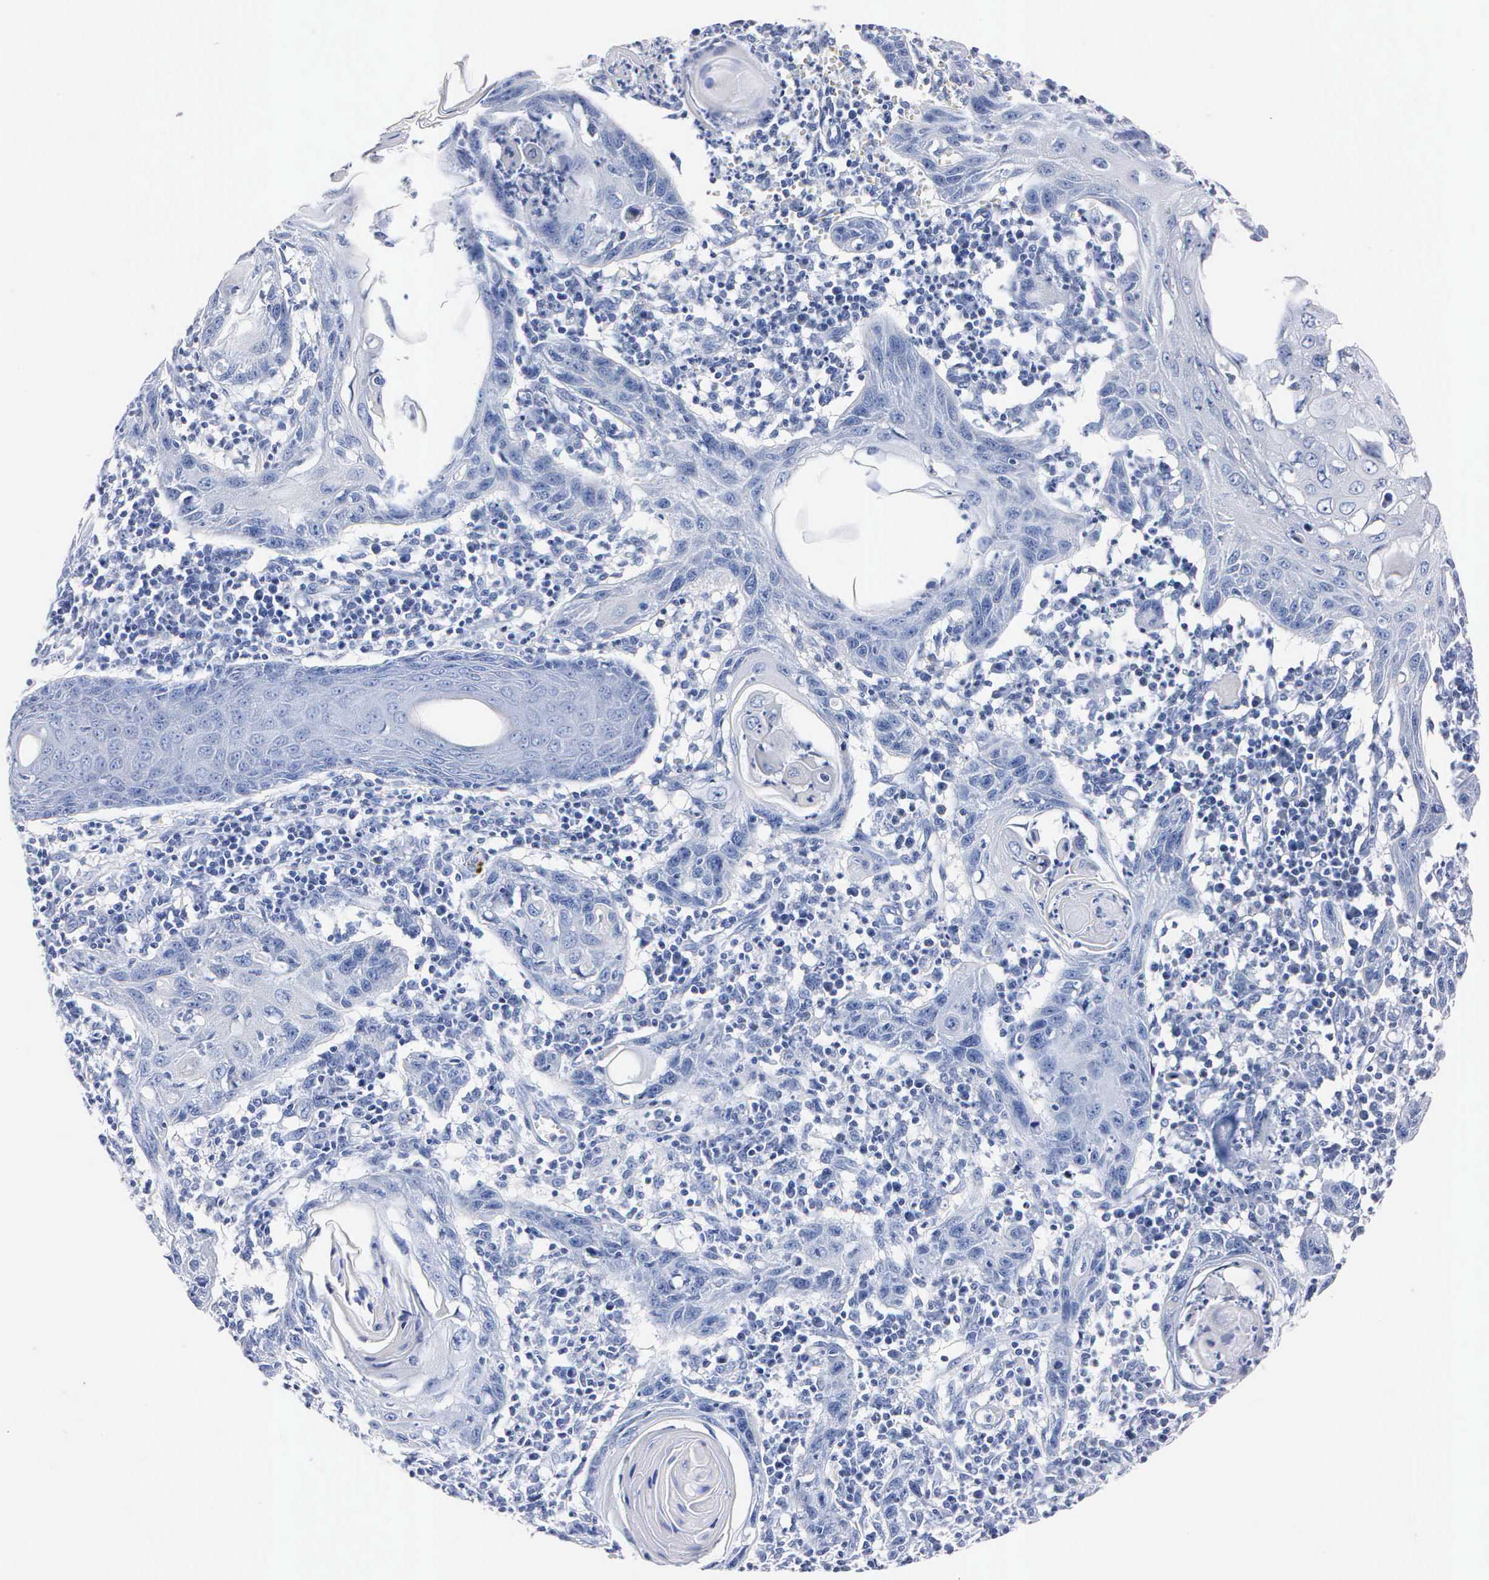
{"staining": {"intensity": "negative", "quantity": "none", "location": "none"}, "tissue": "skin cancer", "cell_type": "Tumor cells", "image_type": "cancer", "snomed": [{"axis": "morphology", "description": "Squamous cell carcinoma, NOS"}, {"axis": "topography", "description": "Skin"}], "caption": "Tumor cells are negative for protein expression in human skin squamous cell carcinoma.", "gene": "ENO2", "patient": {"sex": "female", "age": 74}}